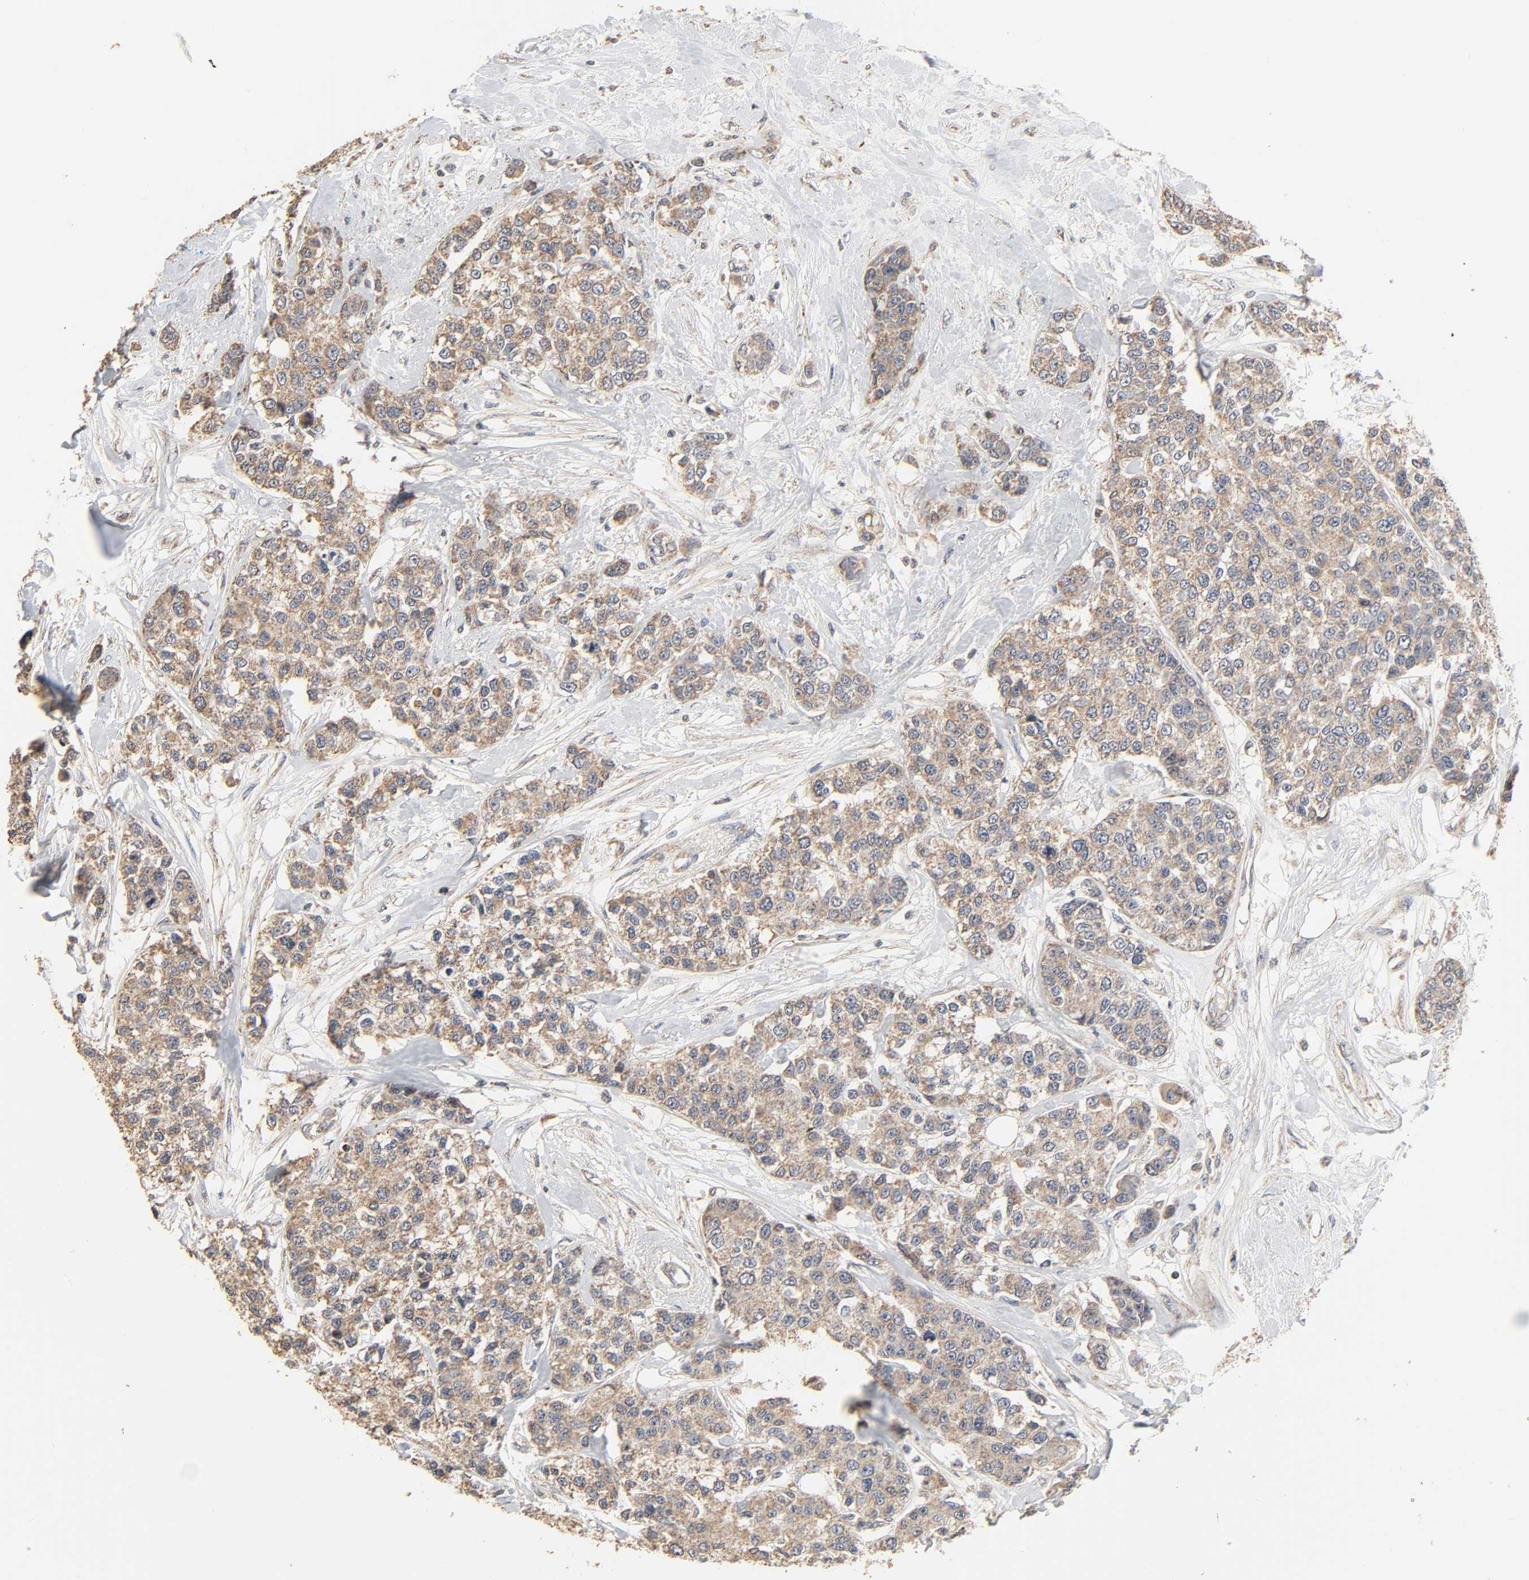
{"staining": {"intensity": "weak", "quantity": ">75%", "location": "cytoplasmic/membranous"}, "tissue": "breast cancer", "cell_type": "Tumor cells", "image_type": "cancer", "snomed": [{"axis": "morphology", "description": "Duct carcinoma"}, {"axis": "topography", "description": "Breast"}], "caption": "Intraductal carcinoma (breast) was stained to show a protein in brown. There is low levels of weak cytoplasmic/membranous expression in approximately >75% of tumor cells. The staining was performed using DAB, with brown indicating positive protein expression. Nuclei are stained blue with hematoxylin.", "gene": "CLEC4E", "patient": {"sex": "female", "age": 51}}